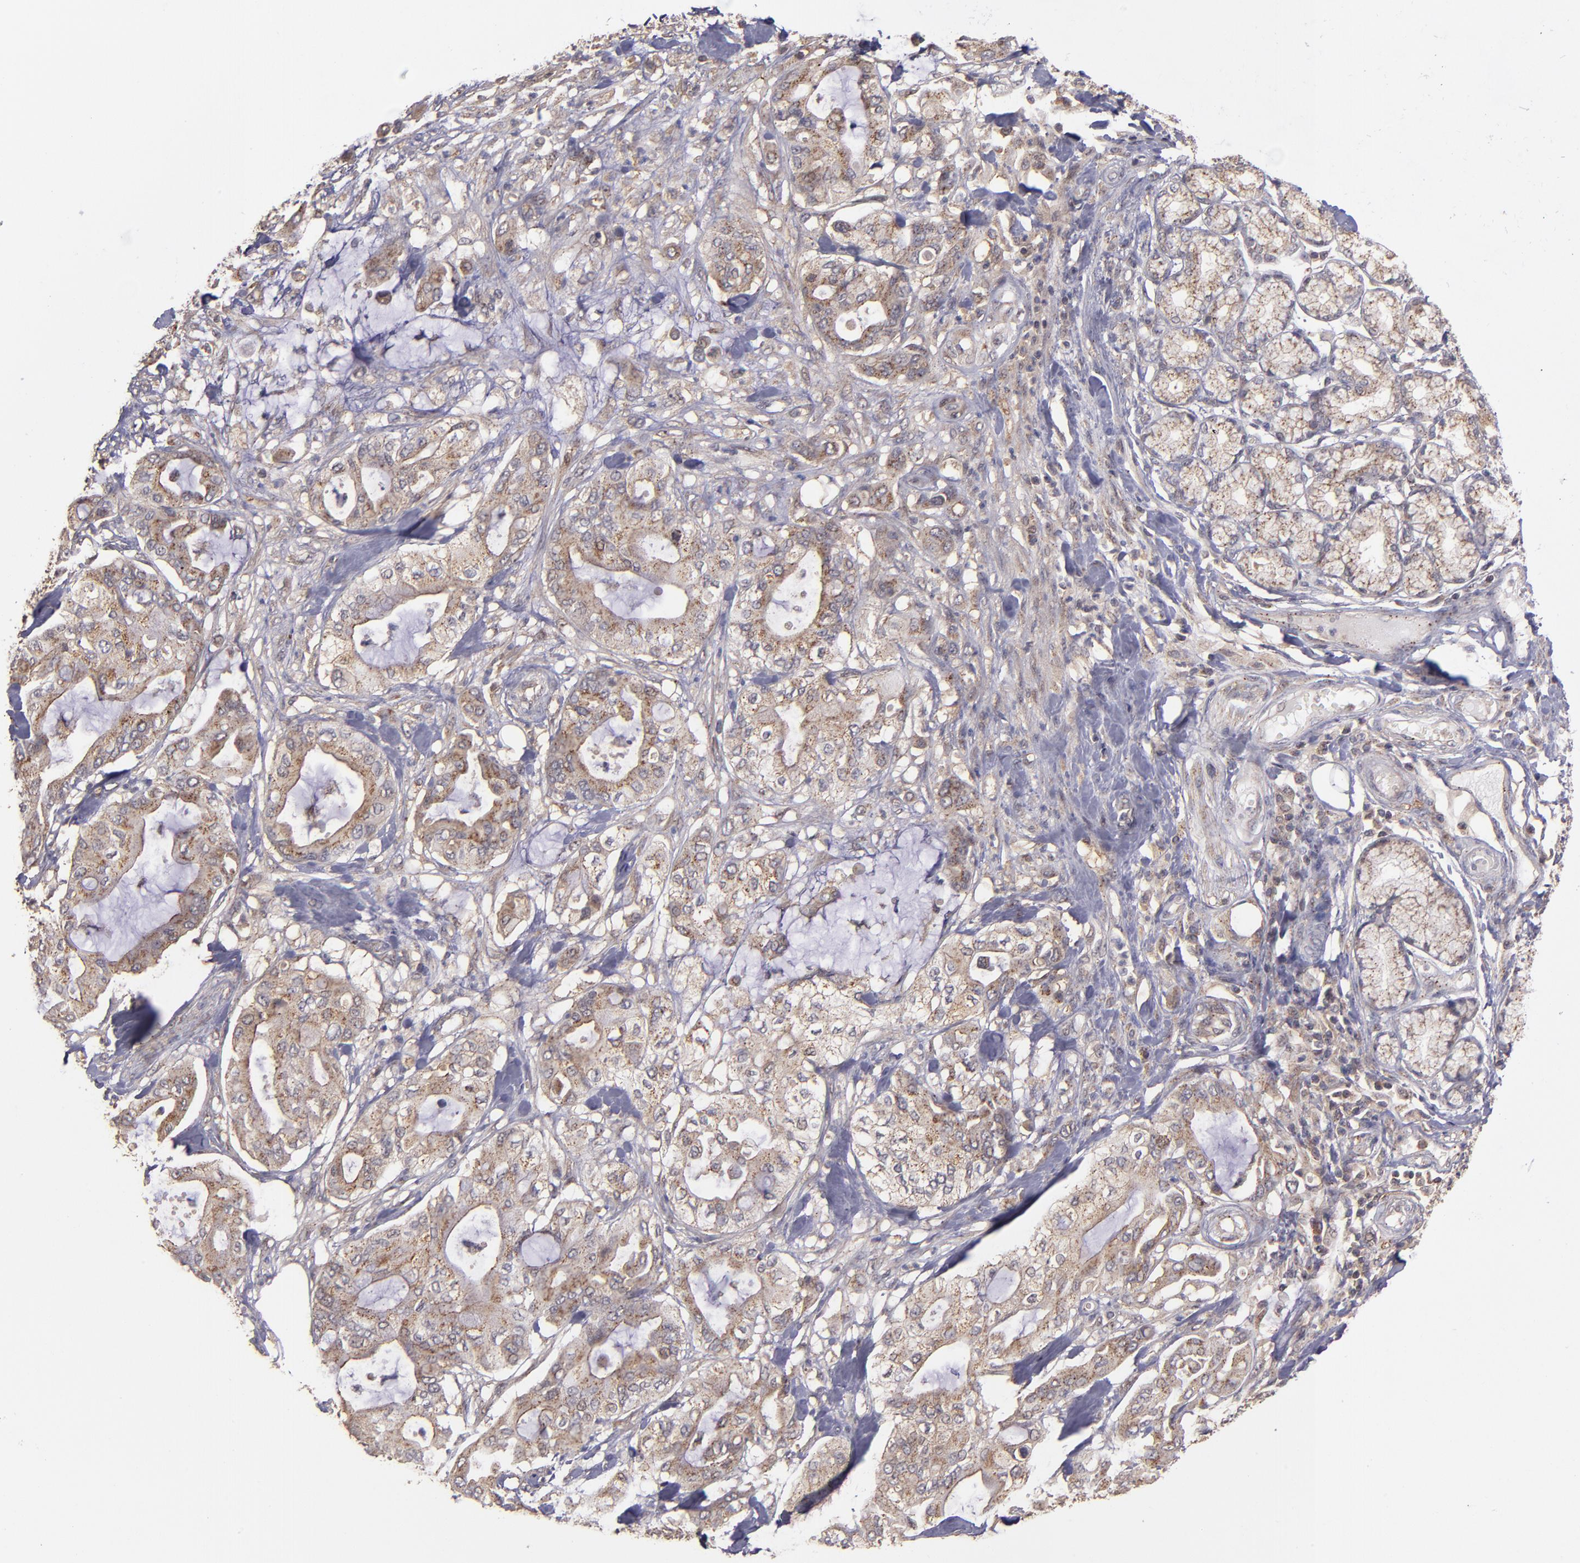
{"staining": {"intensity": "moderate", "quantity": "25%-75%", "location": "cytoplasmic/membranous"}, "tissue": "pancreatic cancer", "cell_type": "Tumor cells", "image_type": "cancer", "snomed": [{"axis": "morphology", "description": "Adenocarcinoma, NOS"}, {"axis": "morphology", "description": "Adenocarcinoma, metastatic, NOS"}, {"axis": "topography", "description": "Lymph node"}, {"axis": "topography", "description": "Pancreas"}, {"axis": "topography", "description": "Duodenum"}], "caption": "A photomicrograph of metastatic adenocarcinoma (pancreatic) stained for a protein demonstrates moderate cytoplasmic/membranous brown staining in tumor cells. Ihc stains the protein in brown and the nuclei are stained blue.", "gene": "ZFYVE1", "patient": {"sex": "female", "age": 64}}